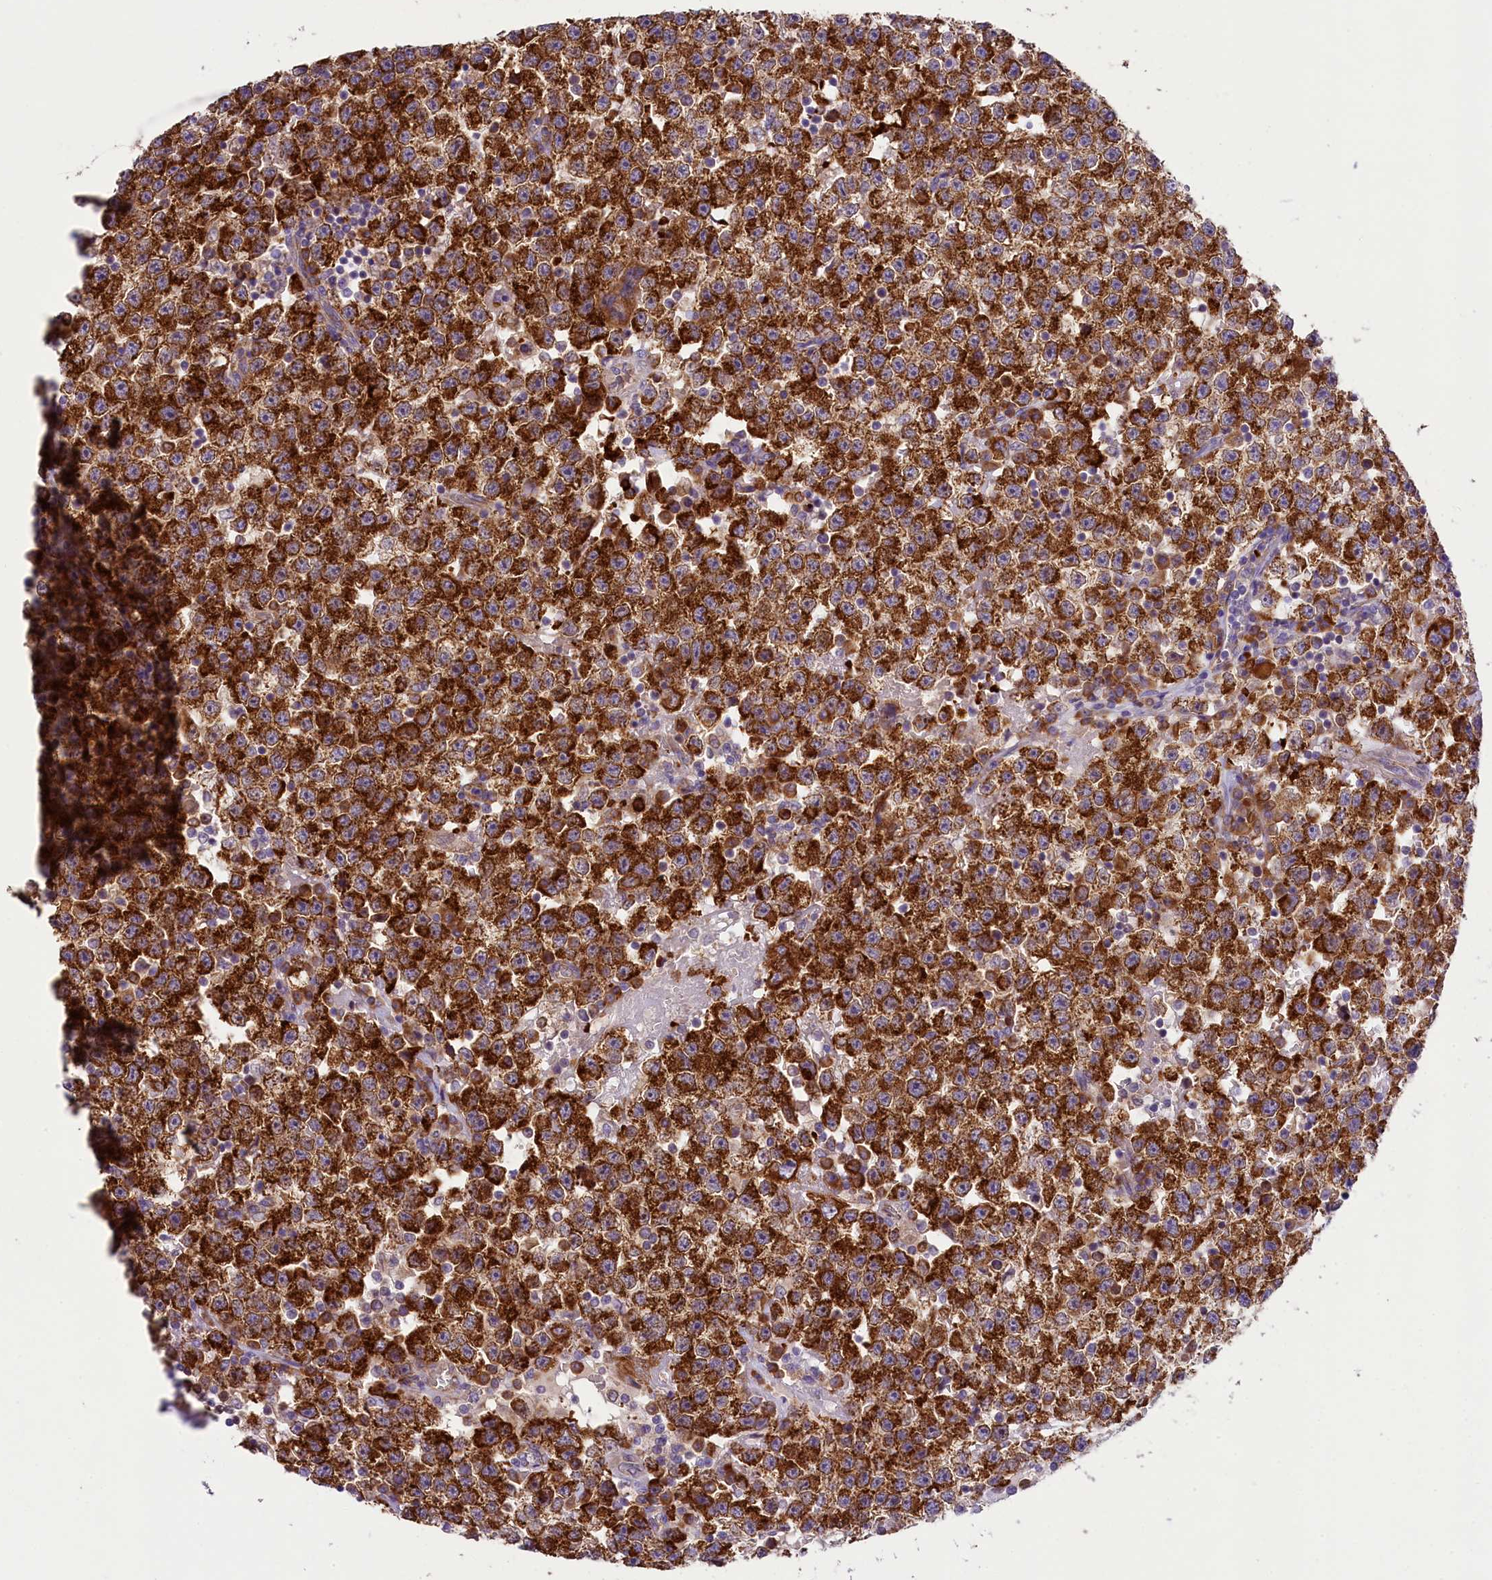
{"staining": {"intensity": "strong", "quantity": ">75%", "location": "cytoplasmic/membranous"}, "tissue": "testis cancer", "cell_type": "Tumor cells", "image_type": "cancer", "snomed": [{"axis": "morphology", "description": "Seminoma, NOS"}, {"axis": "topography", "description": "Testis"}], "caption": "Immunohistochemical staining of testis cancer (seminoma) displays strong cytoplasmic/membranous protein positivity in about >75% of tumor cells. The staining is performed using DAB brown chromogen to label protein expression. The nuclei are counter-stained blue using hematoxylin.", "gene": "LARP4", "patient": {"sex": "male", "age": 22}}